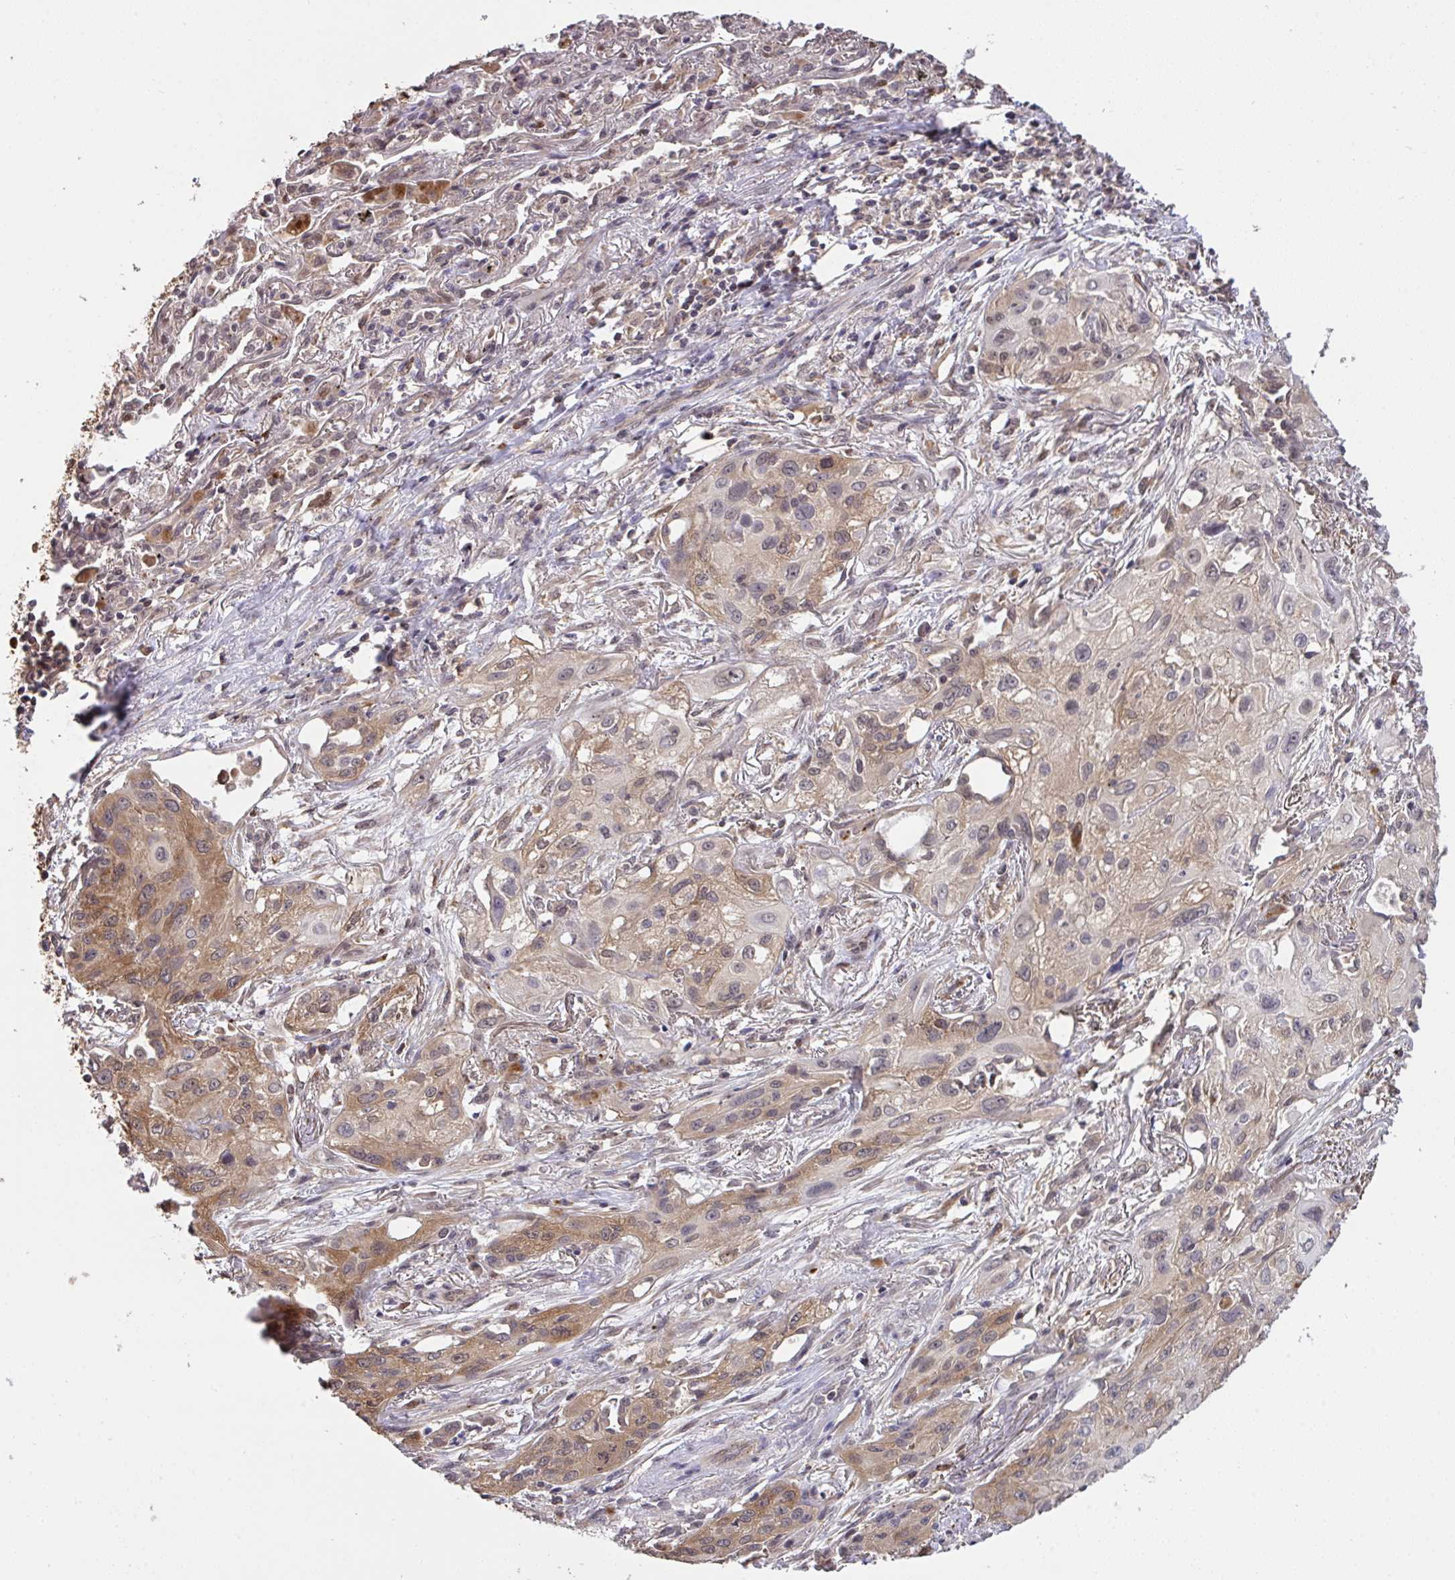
{"staining": {"intensity": "moderate", "quantity": "25%-75%", "location": "cytoplasmic/membranous"}, "tissue": "lung cancer", "cell_type": "Tumor cells", "image_type": "cancer", "snomed": [{"axis": "morphology", "description": "Squamous cell carcinoma, NOS"}, {"axis": "topography", "description": "Lung"}], "caption": "This micrograph shows IHC staining of human lung squamous cell carcinoma, with medium moderate cytoplasmic/membranous positivity in approximately 25%-75% of tumor cells.", "gene": "C12orf57", "patient": {"sex": "male", "age": 71}}